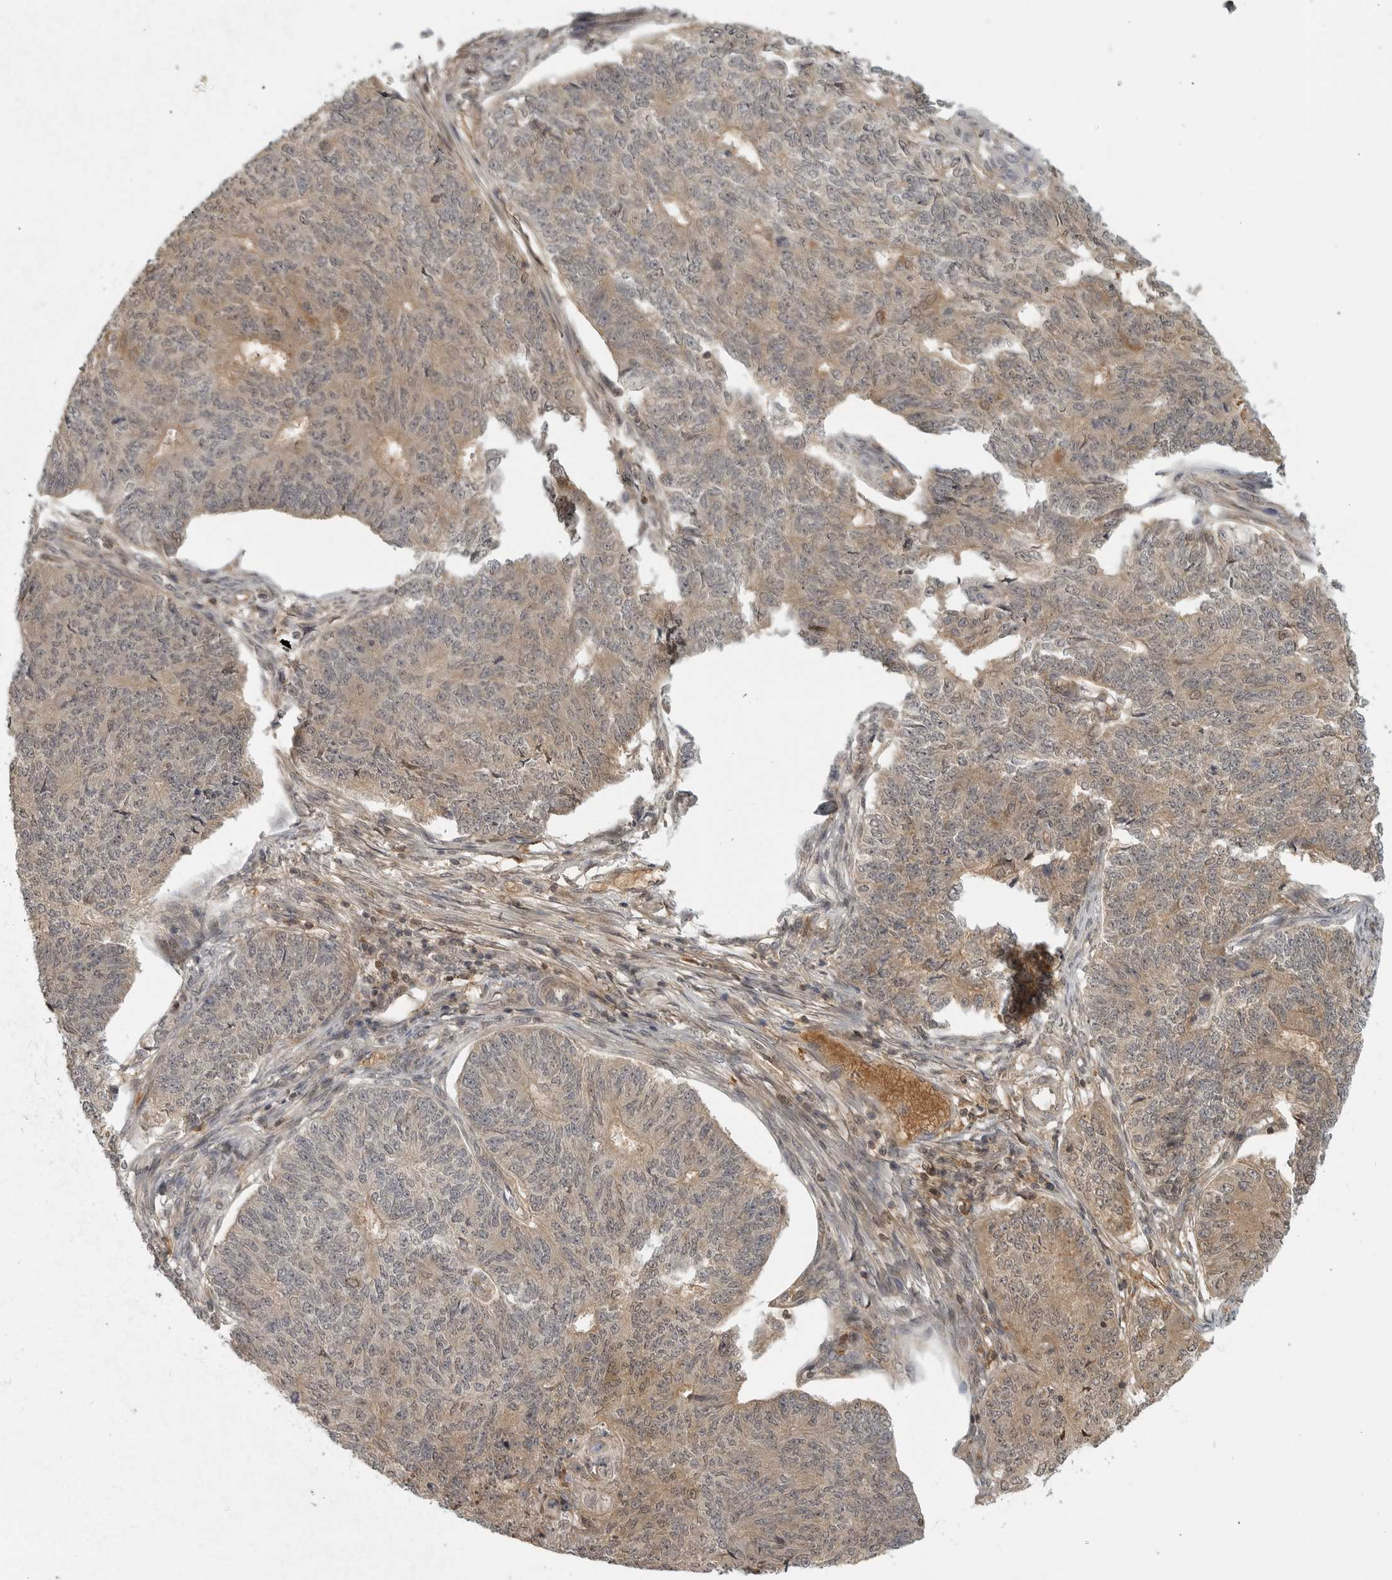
{"staining": {"intensity": "weak", "quantity": "25%-75%", "location": "cytoplasmic/membranous"}, "tissue": "endometrial cancer", "cell_type": "Tumor cells", "image_type": "cancer", "snomed": [{"axis": "morphology", "description": "Adenocarcinoma, NOS"}, {"axis": "topography", "description": "Endometrium"}], "caption": "A high-resolution histopathology image shows IHC staining of endometrial adenocarcinoma, which displays weak cytoplasmic/membranous expression in approximately 25%-75% of tumor cells.", "gene": "CTIF", "patient": {"sex": "female", "age": 32}}